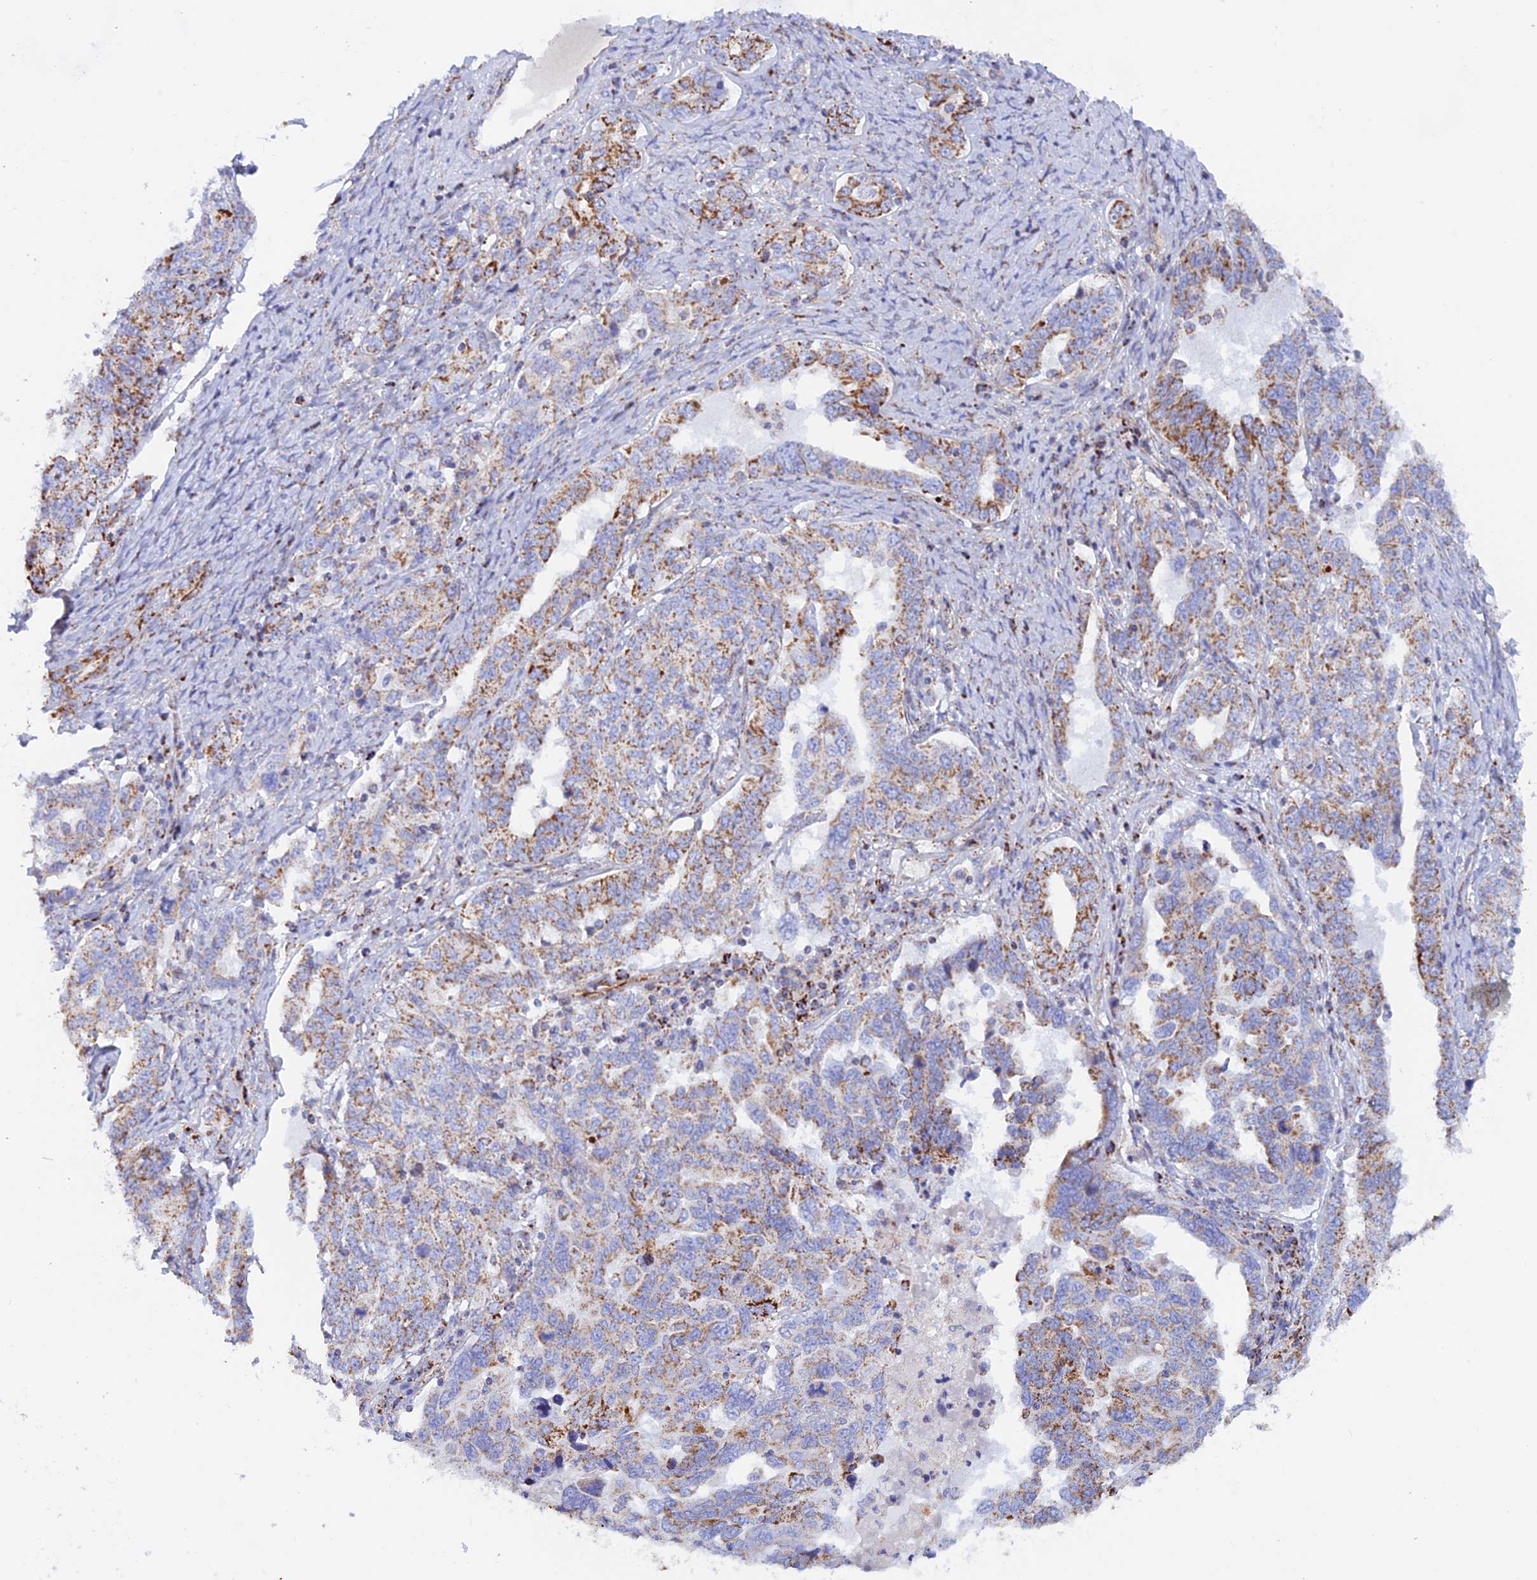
{"staining": {"intensity": "moderate", "quantity": ">75%", "location": "cytoplasmic/membranous"}, "tissue": "ovarian cancer", "cell_type": "Tumor cells", "image_type": "cancer", "snomed": [{"axis": "morphology", "description": "Carcinoma, endometroid"}, {"axis": "topography", "description": "Ovary"}], "caption": "Ovarian cancer (endometroid carcinoma) stained for a protein (brown) exhibits moderate cytoplasmic/membranous positive positivity in about >75% of tumor cells.", "gene": "GCDH", "patient": {"sex": "female", "age": 62}}